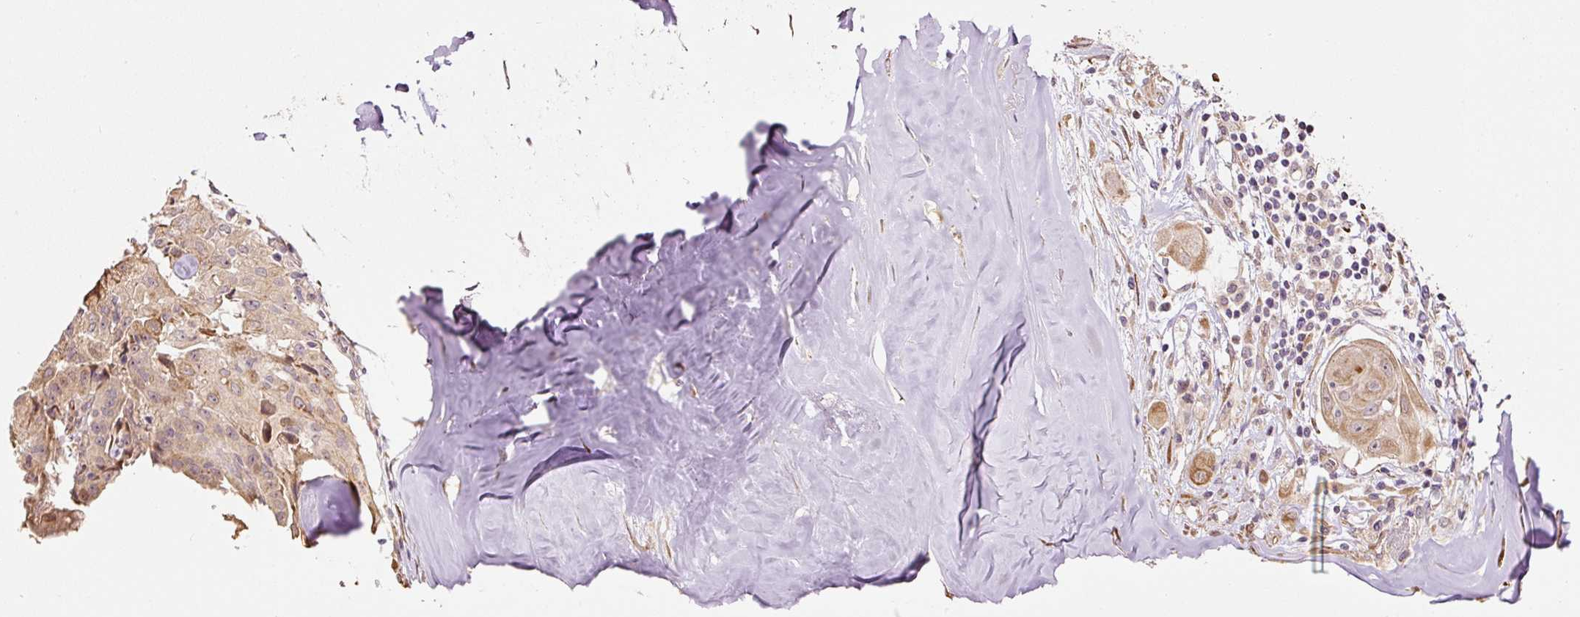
{"staining": {"intensity": "weak", "quantity": "25%-75%", "location": "cytoplasmic/membranous"}, "tissue": "thyroid cancer", "cell_type": "Tumor cells", "image_type": "cancer", "snomed": [{"axis": "morphology", "description": "Papillary adenocarcinoma, NOS"}, {"axis": "topography", "description": "Thyroid gland"}], "caption": "High-power microscopy captured an immunohistochemistry image of thyroid papillary adenocarcinoma, revealing weak cytoplasmic/membranous positivity in approximately 25%-75% of tumor cells.", "gene": "ETF1", "patient": {"sex": "female", "age": 59}}